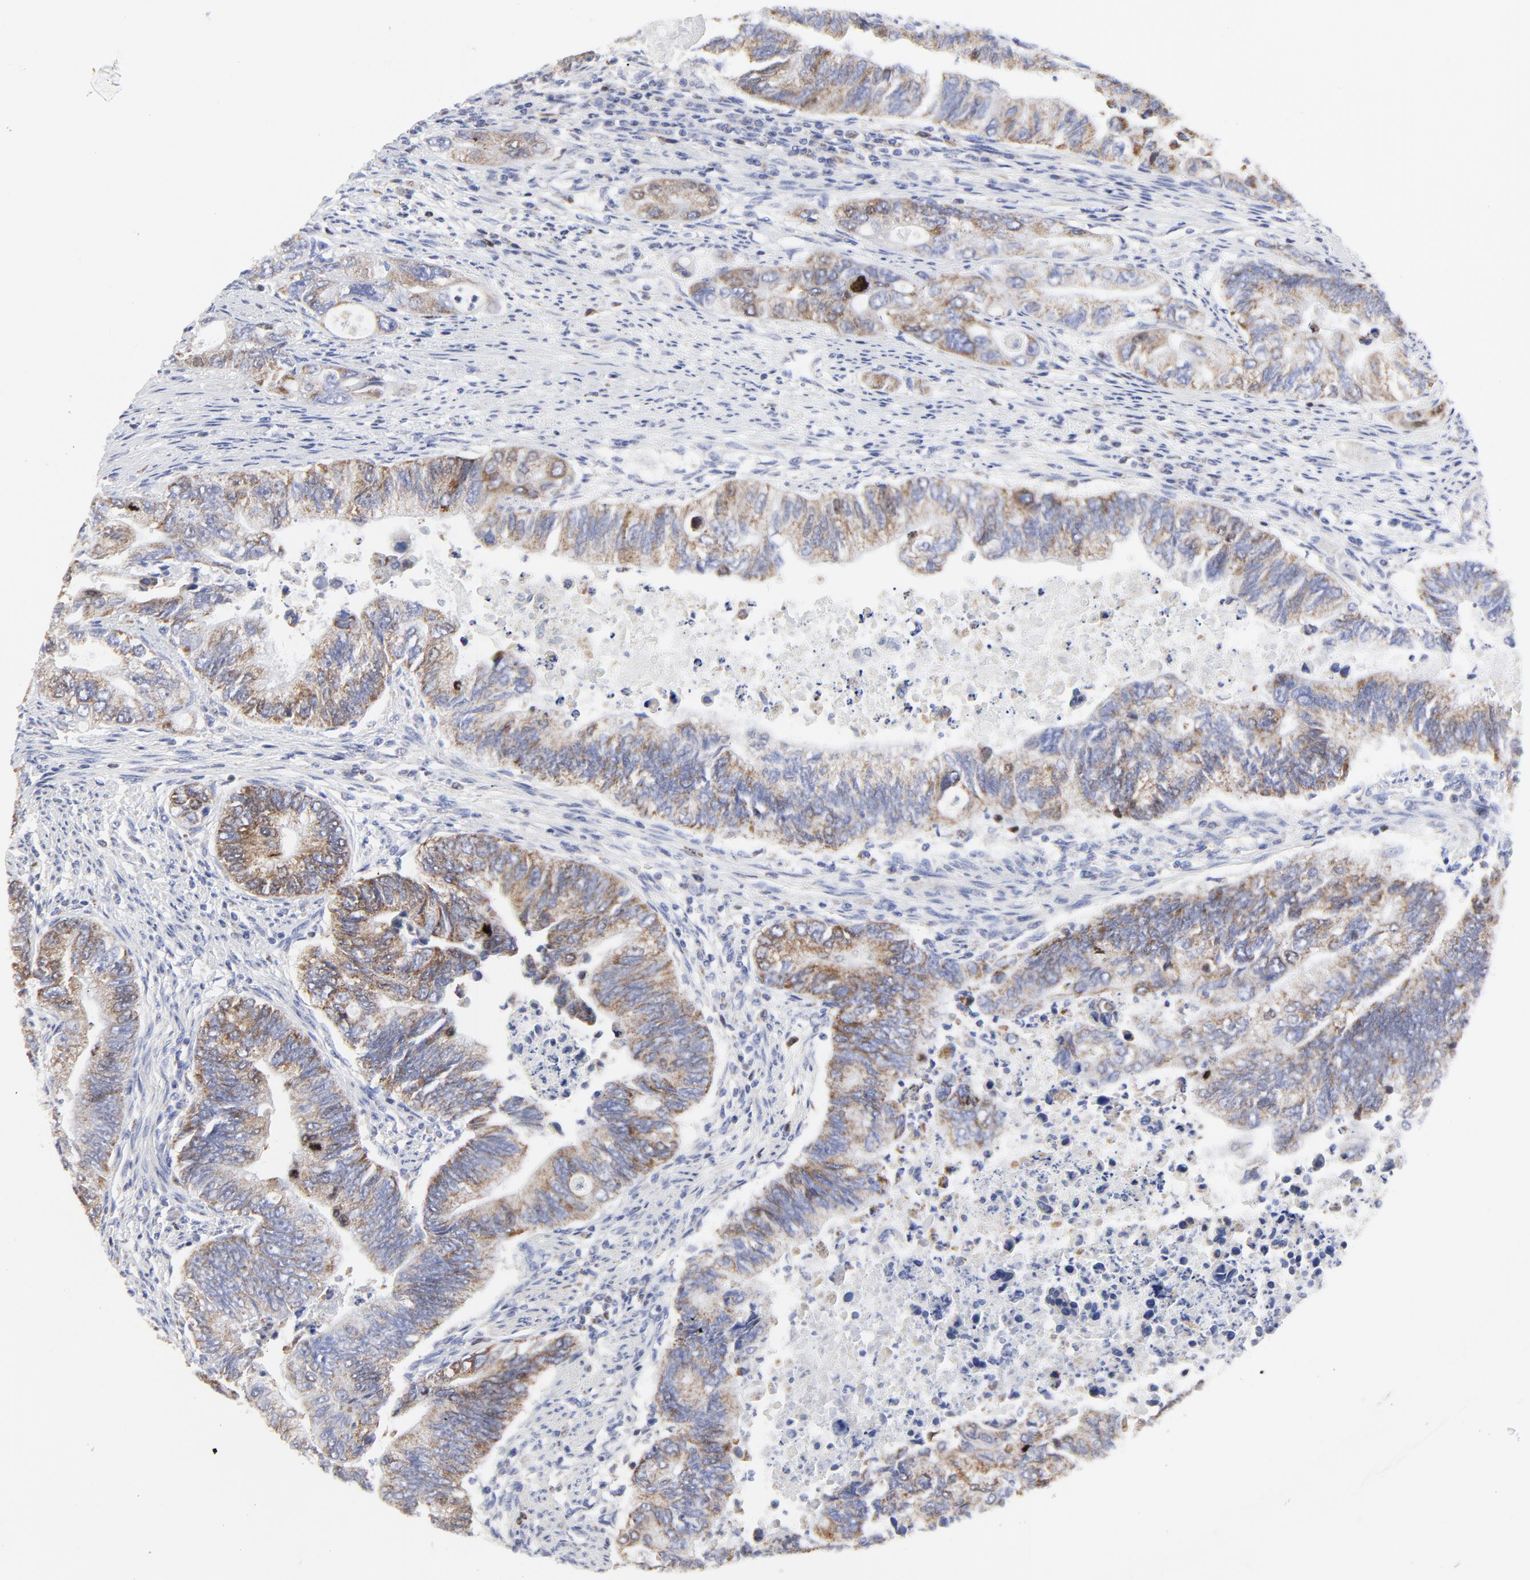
{"staining": {"intensity": "moderate", "quantity": ">75%", "location": "cytoplasmic/membranous"}, "tissue": "colorectal cancer", "cell_type": "Tumor cells", "image_type": "cancer", "snomed": [{"axis": "morphology", "description": "Adenocarcinoma, NOS"}, {"axis": "topography", "description": "Colon"}], "caption": "Moderate cytoplasmic/membranous staining is seen in about >75% of tumor cells in colorectal cancer (adenocarcinoma).", "gene": "NCAPH", "patient": {"sex": "female", "age": 11}}